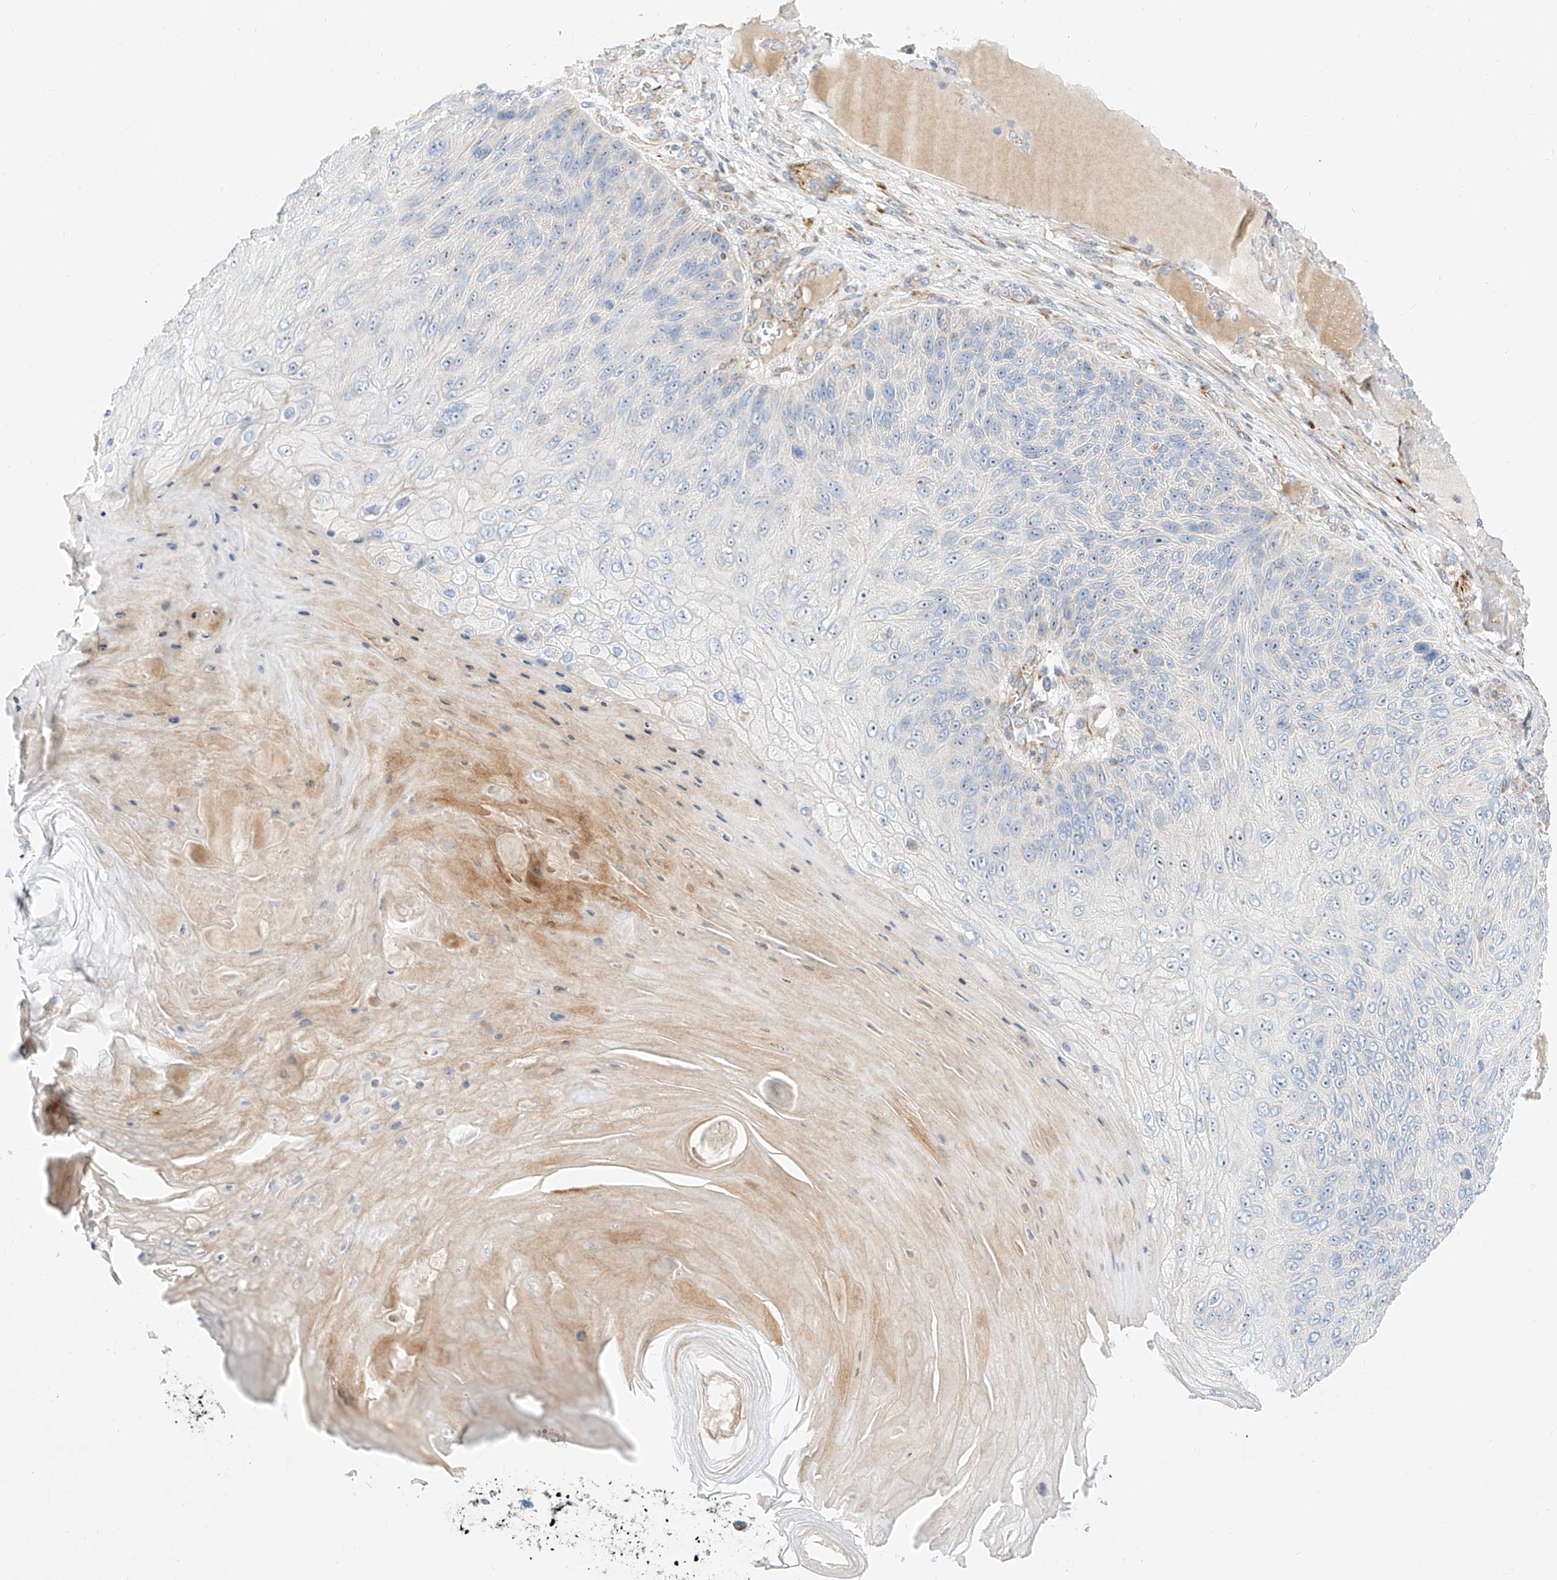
{"staining": {"intensity": "weak", "quantity": "<25%", "location": "cytoplasmic/membranous"}, "tissue": "skin cancer", "cell_type": "Tumor cells", "image_type": "cancer", "snomed": [{"axis": "morphology", "description": "Squamous cell carcinoma, NOS"}, {"axis": "topography", "description": "Skin"}], "caption": "Immunohistochemistry (IHC) photomicrograph of skin cancer (squamous cell carcinoma) stained for a protein (brown), which shows no positivity in tumor cells.", "gene": "CST9", "patient": {"sex": "female", "age": 88}}